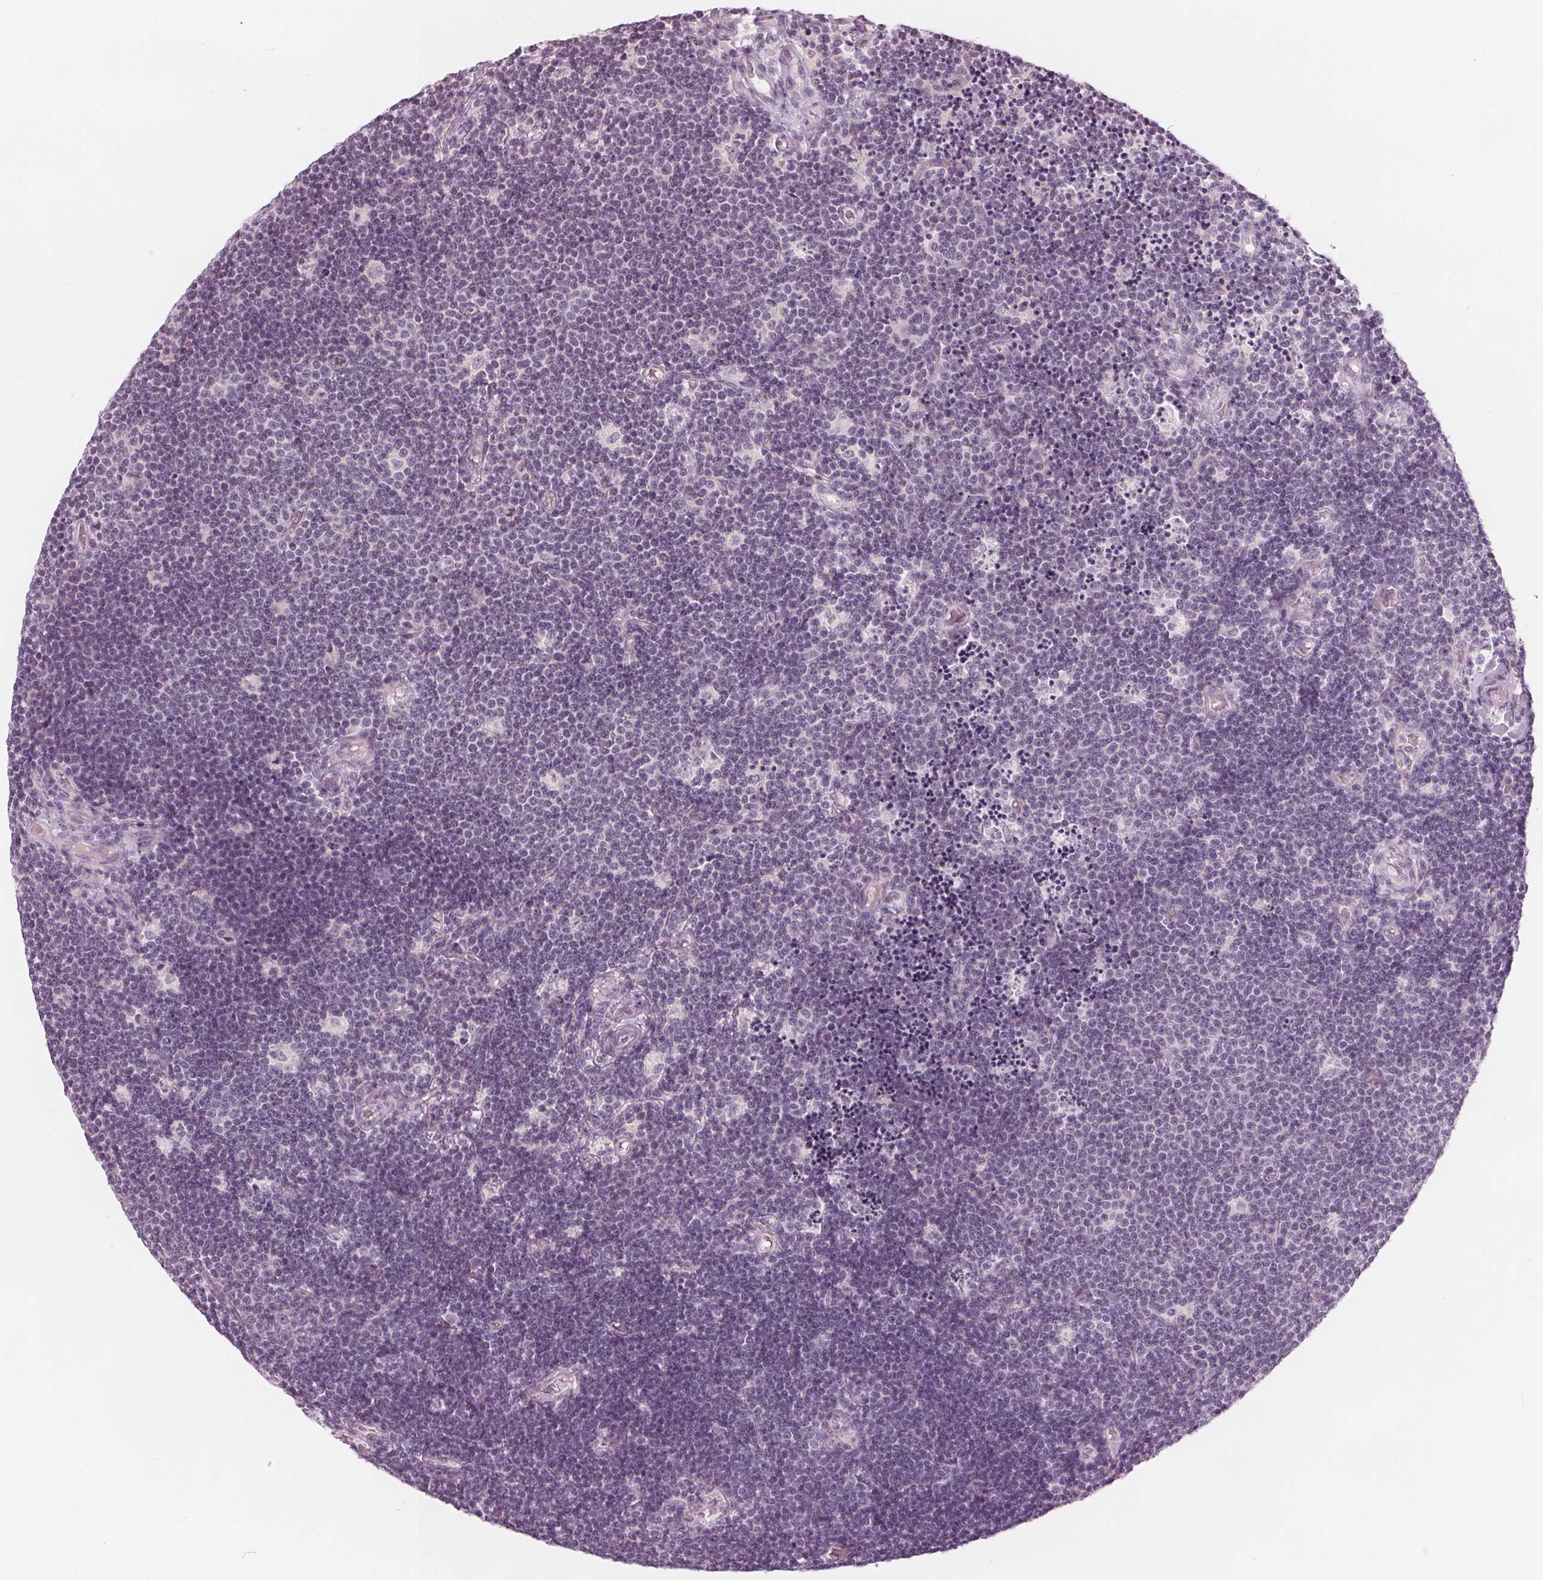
{"staining": {"intensity": "negative", "quantity": "none", "location": "none"}, "tissue": "lymphoma", "cell_type": "Tumor cells", "image_type": "cancer", "snomed": [{"axis": "morphology", "description": "Malignant lymphoma, non-Hodgkin's type, Low grade"}, {"axis": "topography", "description": "Brain"}], "caption": "This histopathology image is of low-grade malignant lymphoma, non-Hodgkin's type stained with IHC to label a protein in brown with the nuclei are counter-stained blue. There is no staining in tumor cells. (DAB (3,3'-diaminobenzidine) immunohistochemistry, high magnification).", "gene": "BRSK1", "patient": {"sex": "female", "age": 66}}